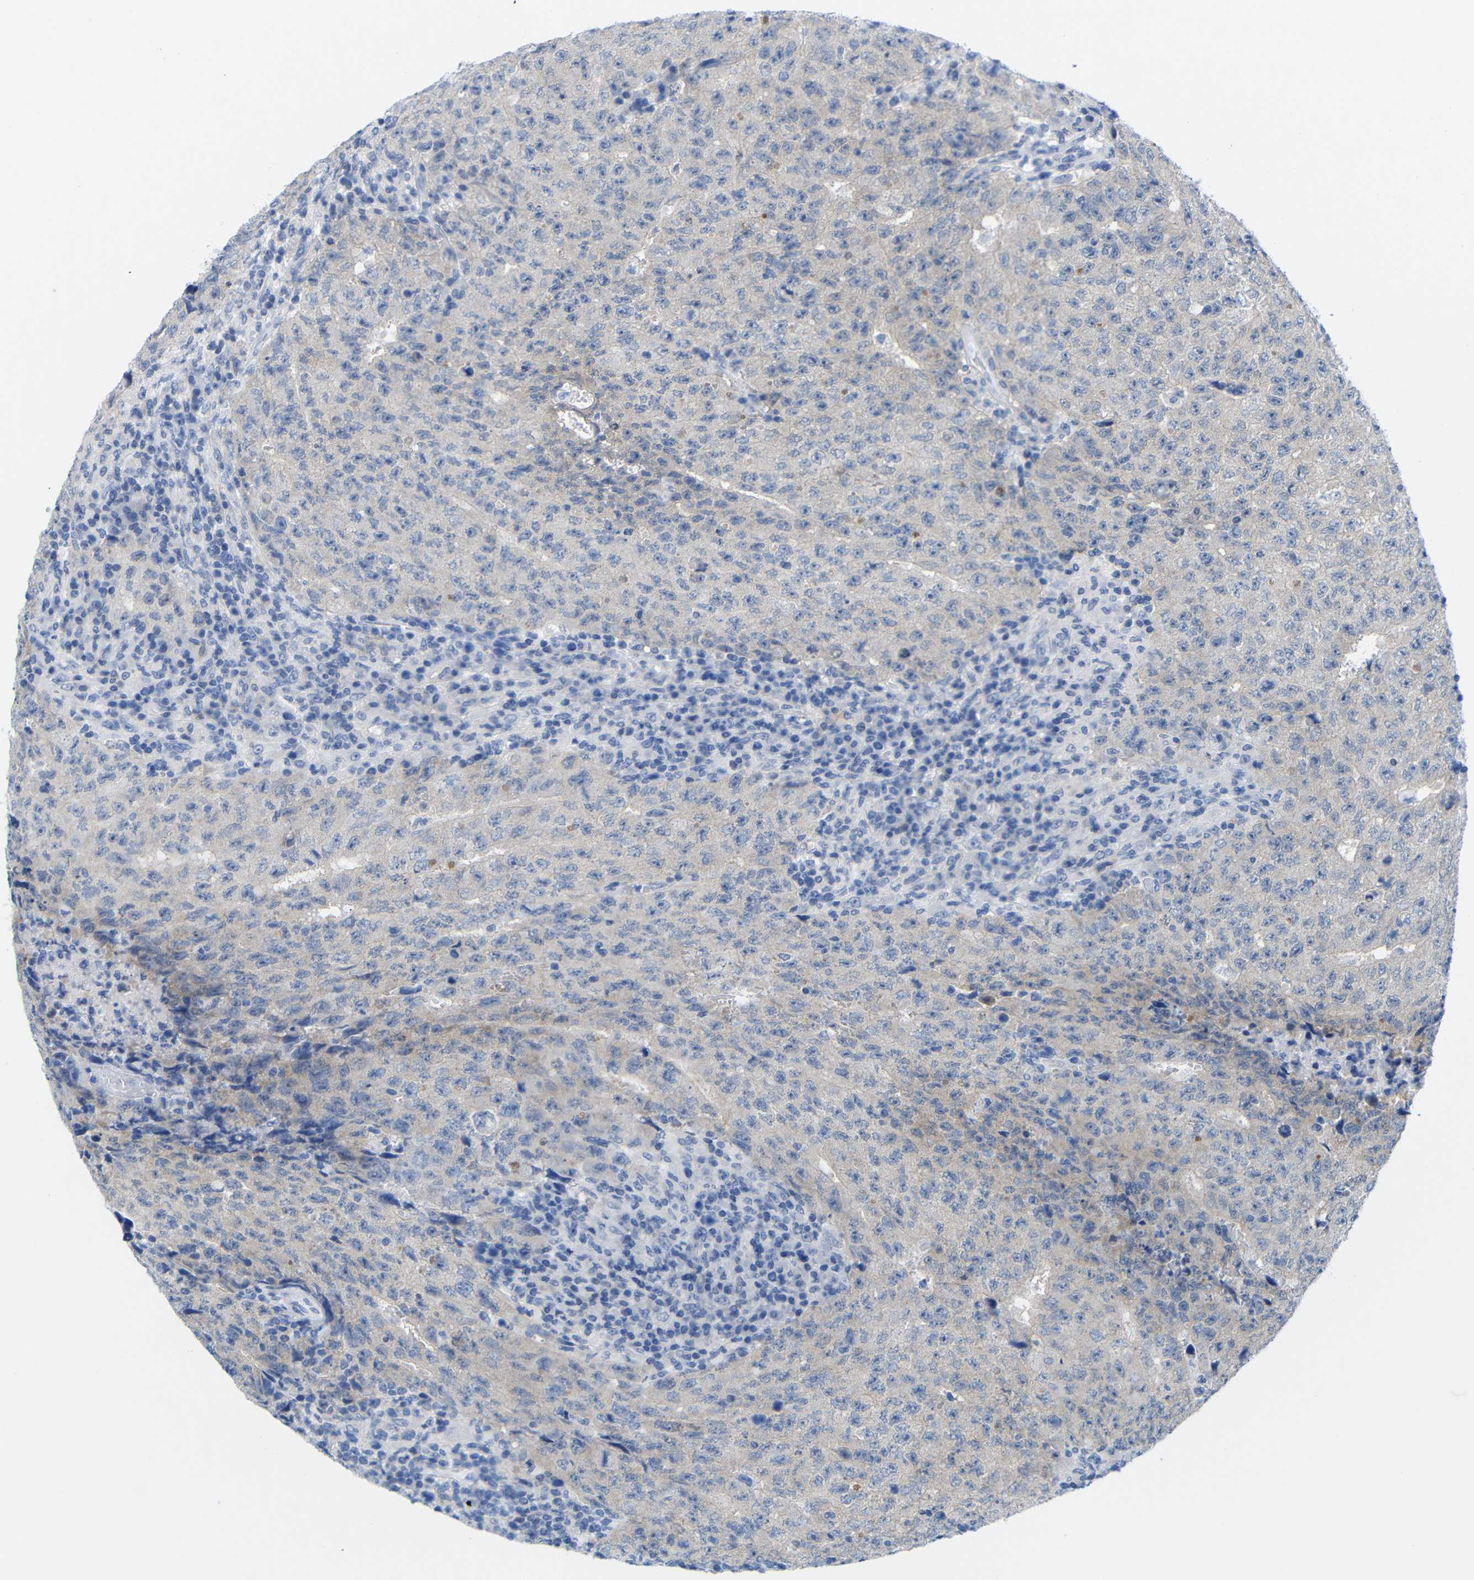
{"staining": {"intensity": "weak", "quantity": "<25%", "location": "cytoplasmic/membranous"}, "tissue": "testis cancer", "cell_type": "Tumor cells", "image_type": "cancer", "snomed": [{"axis": "morphology", "description": "Necrosis, NOS"}, {"axis": "morphology", "description": "Carcinoma, Embryonal, NOS"}, {"axis": "topography", "description": "Testis"}], "caption": "Immunohistochemical staining of human testis cancer reveals no significant staining in tumor cells.", "gene": "PEBP1", "patient": {"sex": "male", "age": 19}}